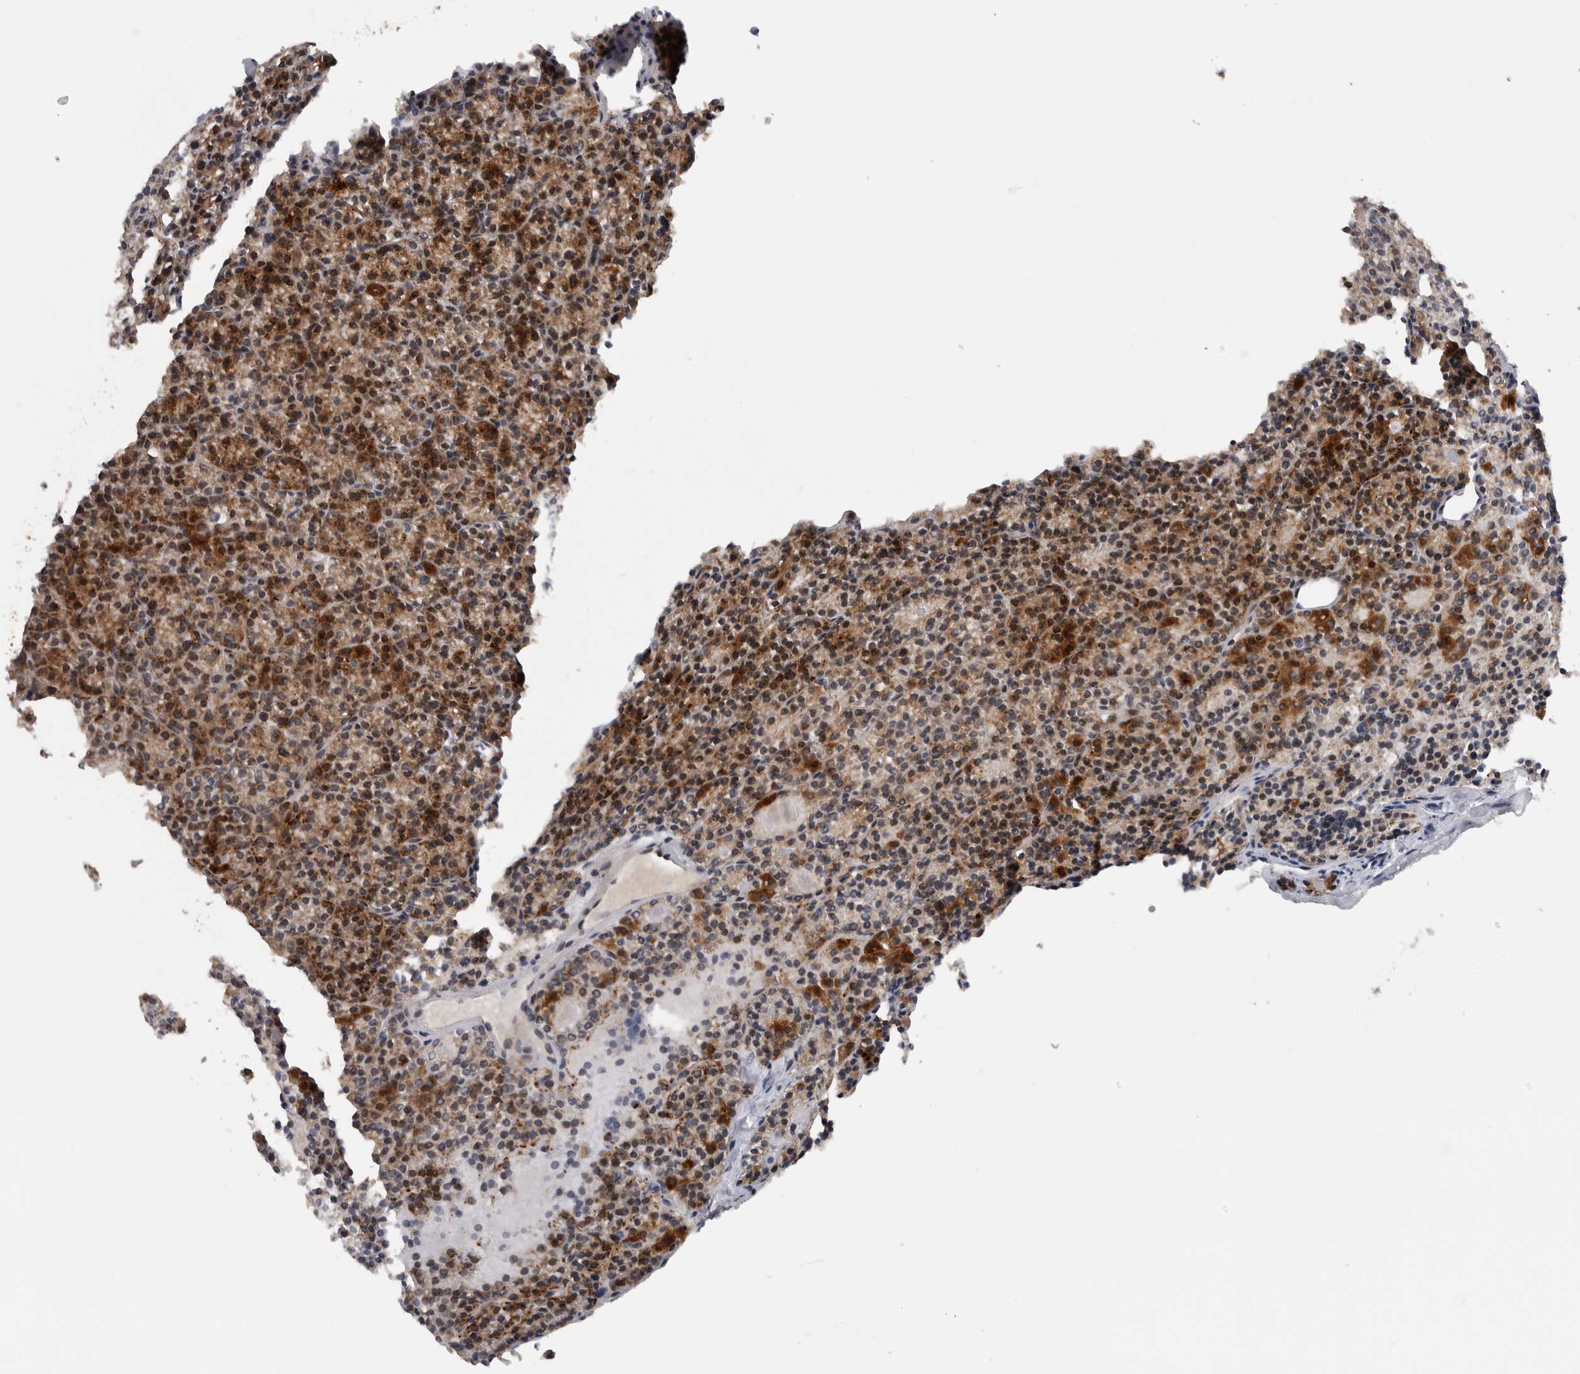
{"staining": {"intensity": "strong", "quantity": ">75%", "location": "cytoplasmic/membranous"}, "tissue": "parathyroid gland", "cell_type": "Glandular cells", "image_type": "normal", "snomed": [{"axis": "morphology", "description": "Normal tissue, NOS"}, {"axis": "morphology", "description": "Adenoma, NOS"}, {"axis": "topography", "description": "Parathyroid gland"}], "caption": "Brown immunohistochemical staining in normal parathyroid gland exhibits strong cytoplasmic/membranous staining in approximately >75% of glandular cells.", "gene": "FAM83G", "patient": {"sex": "female", "age": 64}}